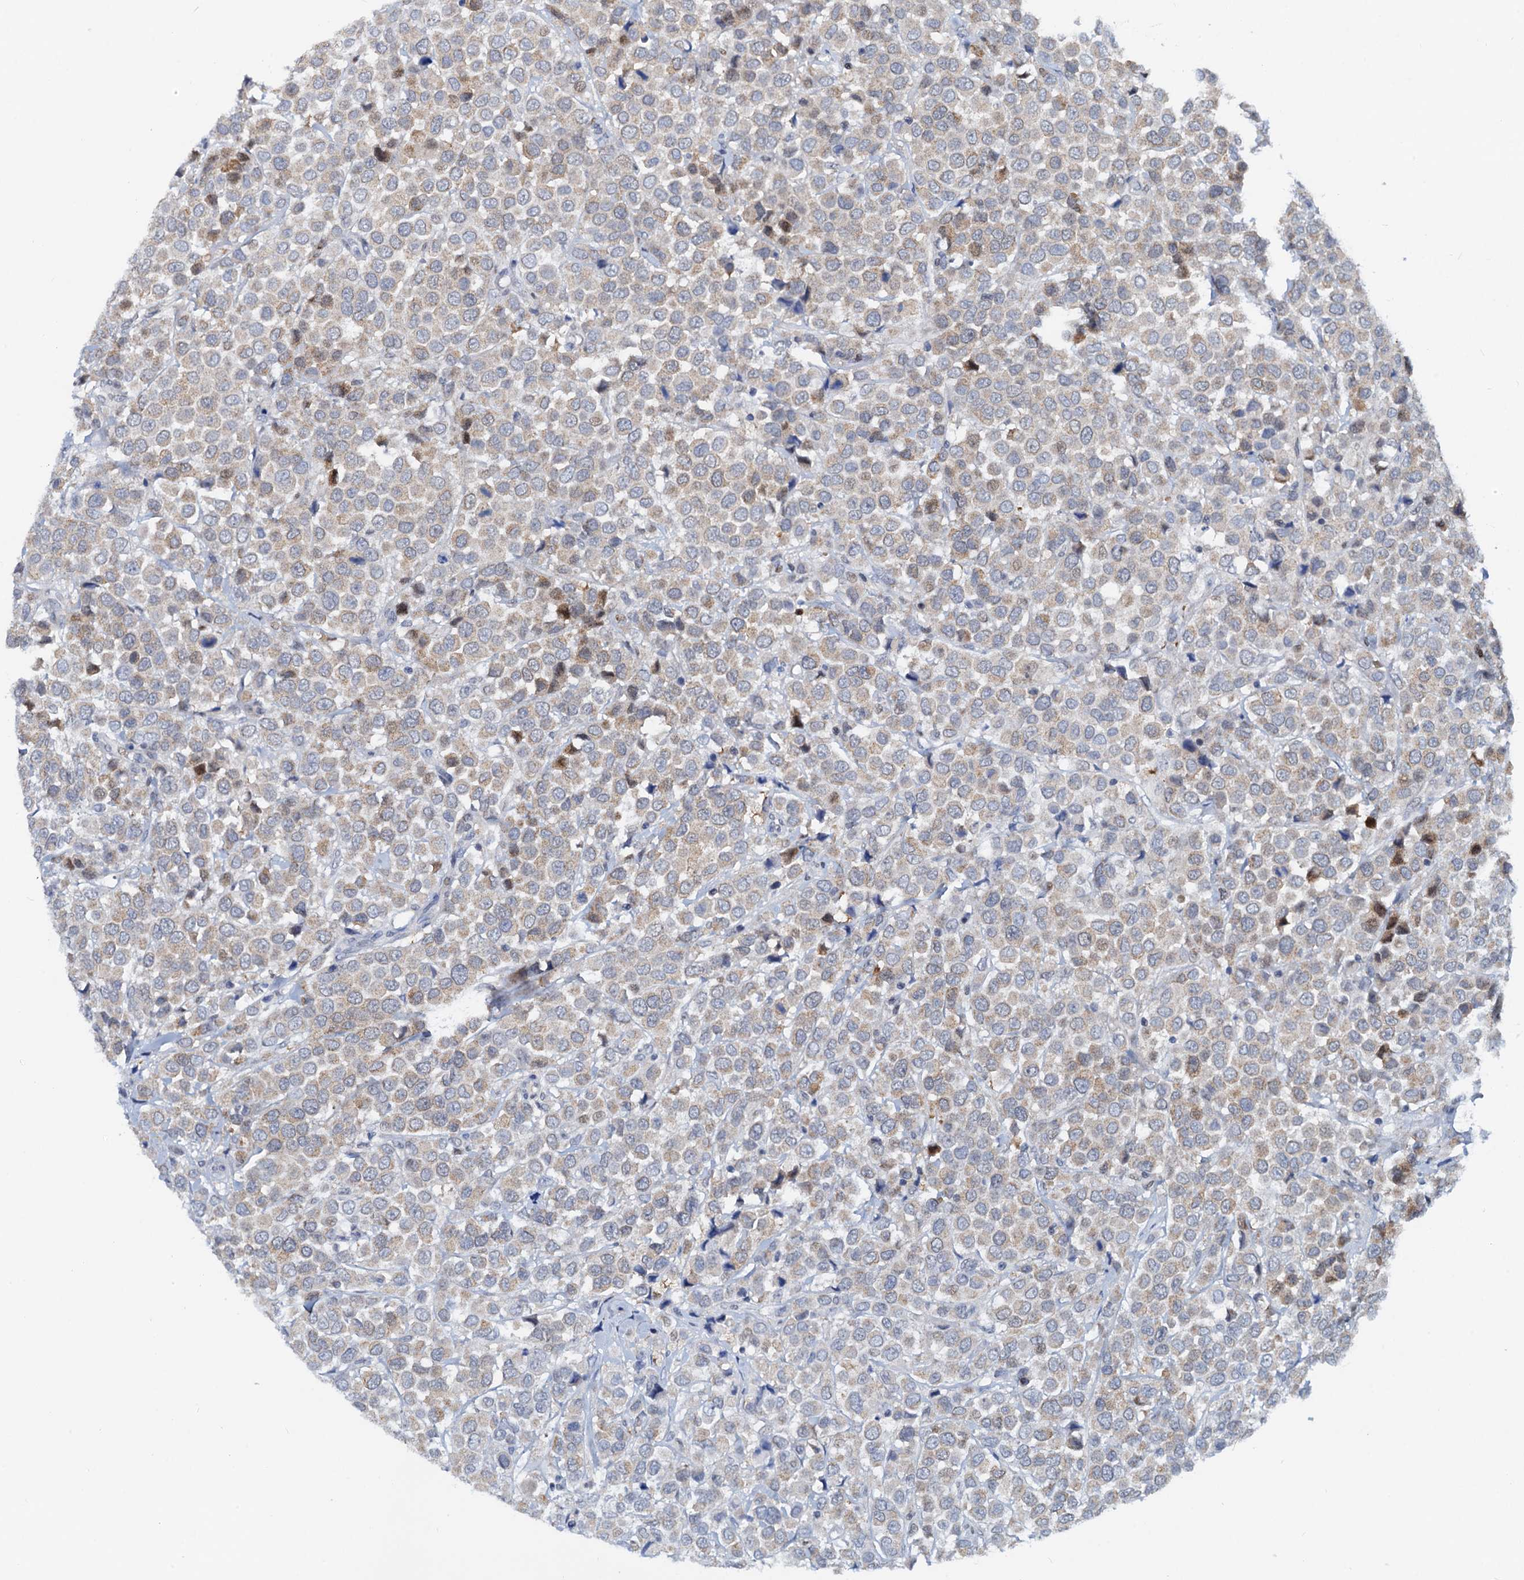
{"staining": {"intensity": "weak", "quantity": "25%-75%", "location": "cytoplasmic/membranous"}, "tissue": "breast cancer", "cell_type": "Tumor cells", "image_type": "cancer", "snomed": [{"axis": "morphology", "description": "Duct carcinoma"}, {"axis": "topography", "description": "Breast"}], "caption": "Human breast cancer (infiltrating ductal carcinoma) stained for a protein (brown) displays weak cytoplasmic/membranous positive positivity in approximately 25%-75% of tumor cells.", "gene": "PTGES3", "patient": {"sex": "female", "age": 61}}